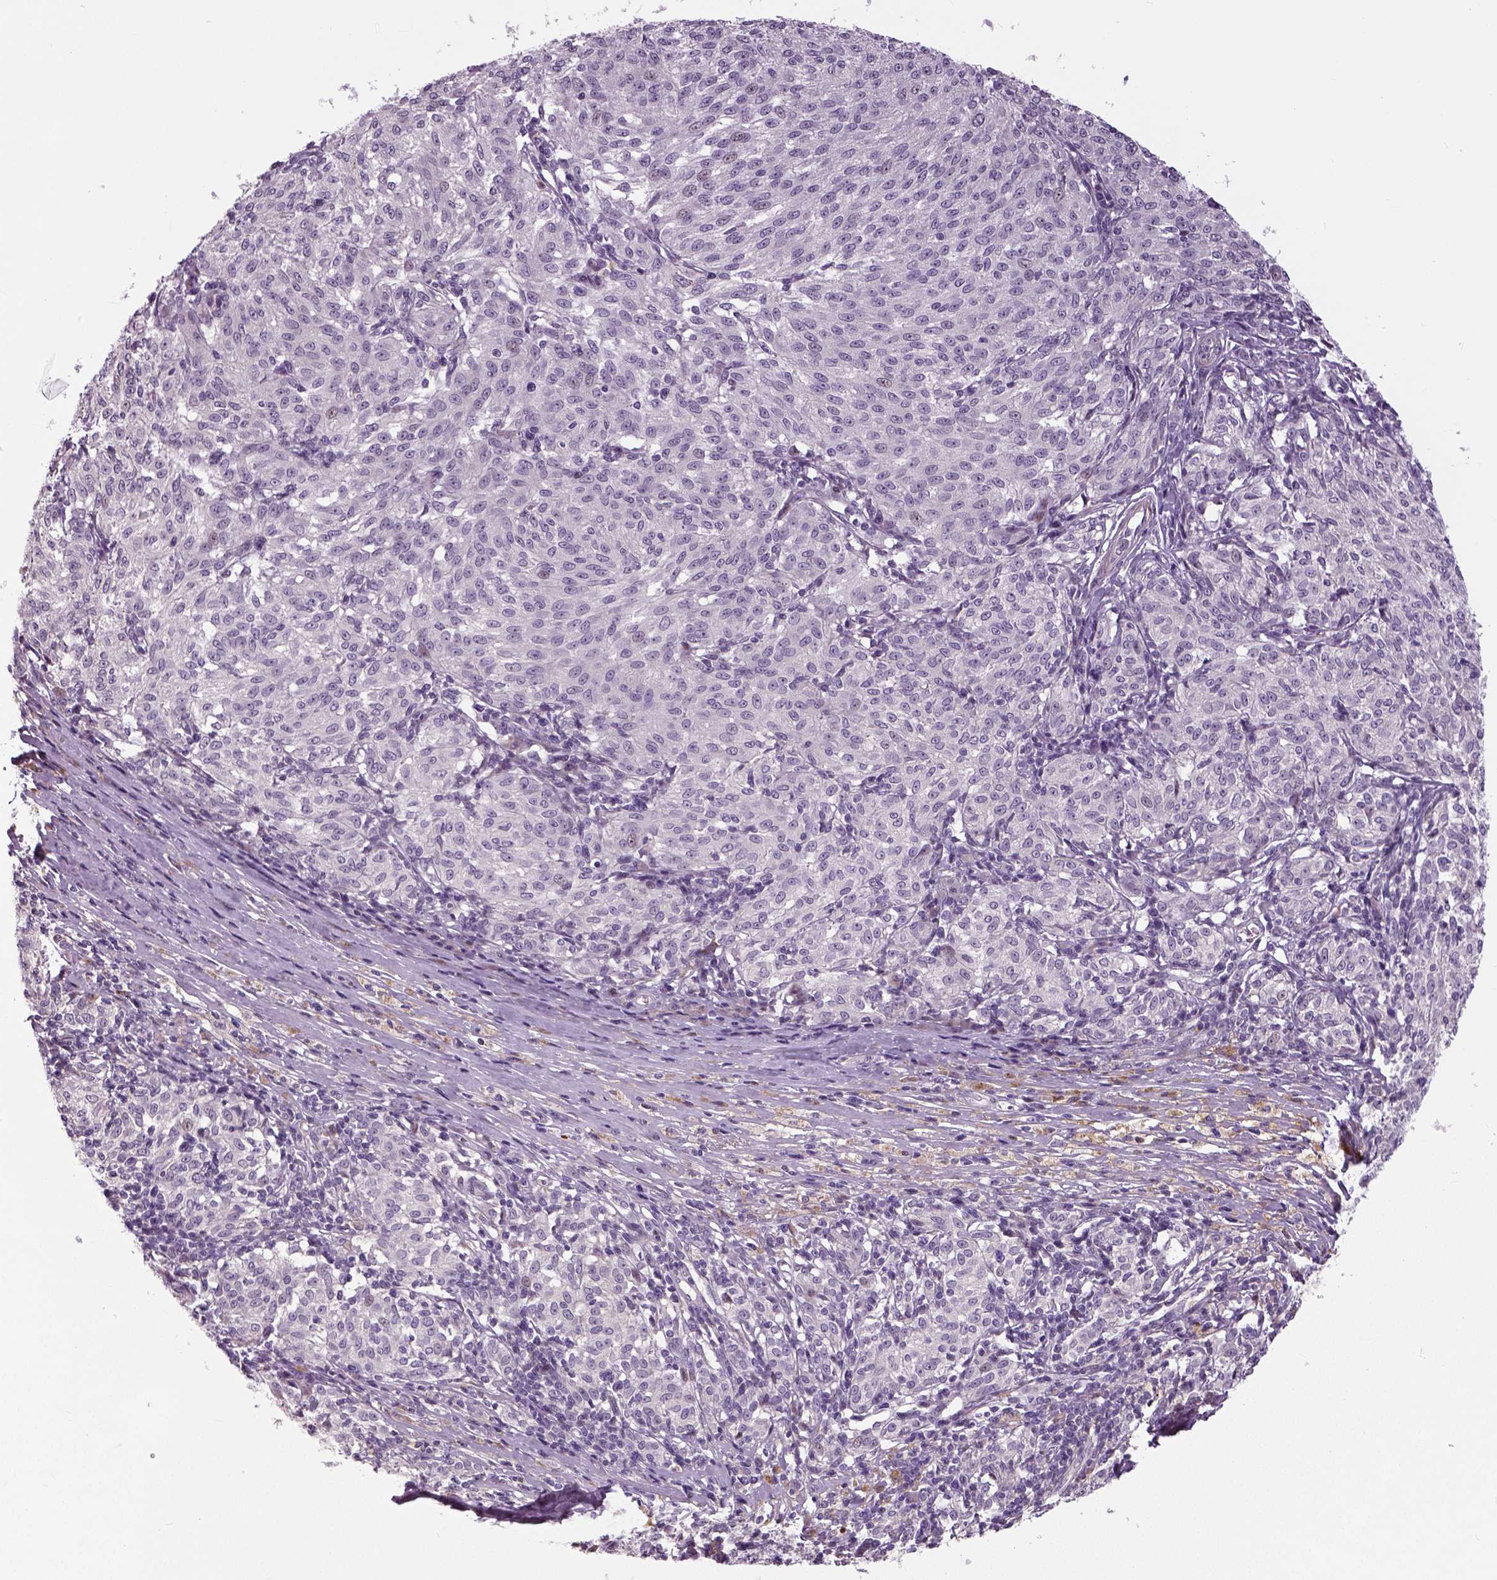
{"staining": {"intensity": "negative", "quantity": "none", "location": "none"}, "tissue": "melanoma", "cell_type": "Tumor cells", "image_type": "cancer", "snomed": [{"axis": "morphology", "description": "Malignant melanoma, NOS"}, {"axis": "topography", "description": "Skin"}], "caption": "Tumor cells are negative for brown protein staining in malignant melanoma.", "gene": "NECAB1", "patient": {"sex": "female", "age": 72}}